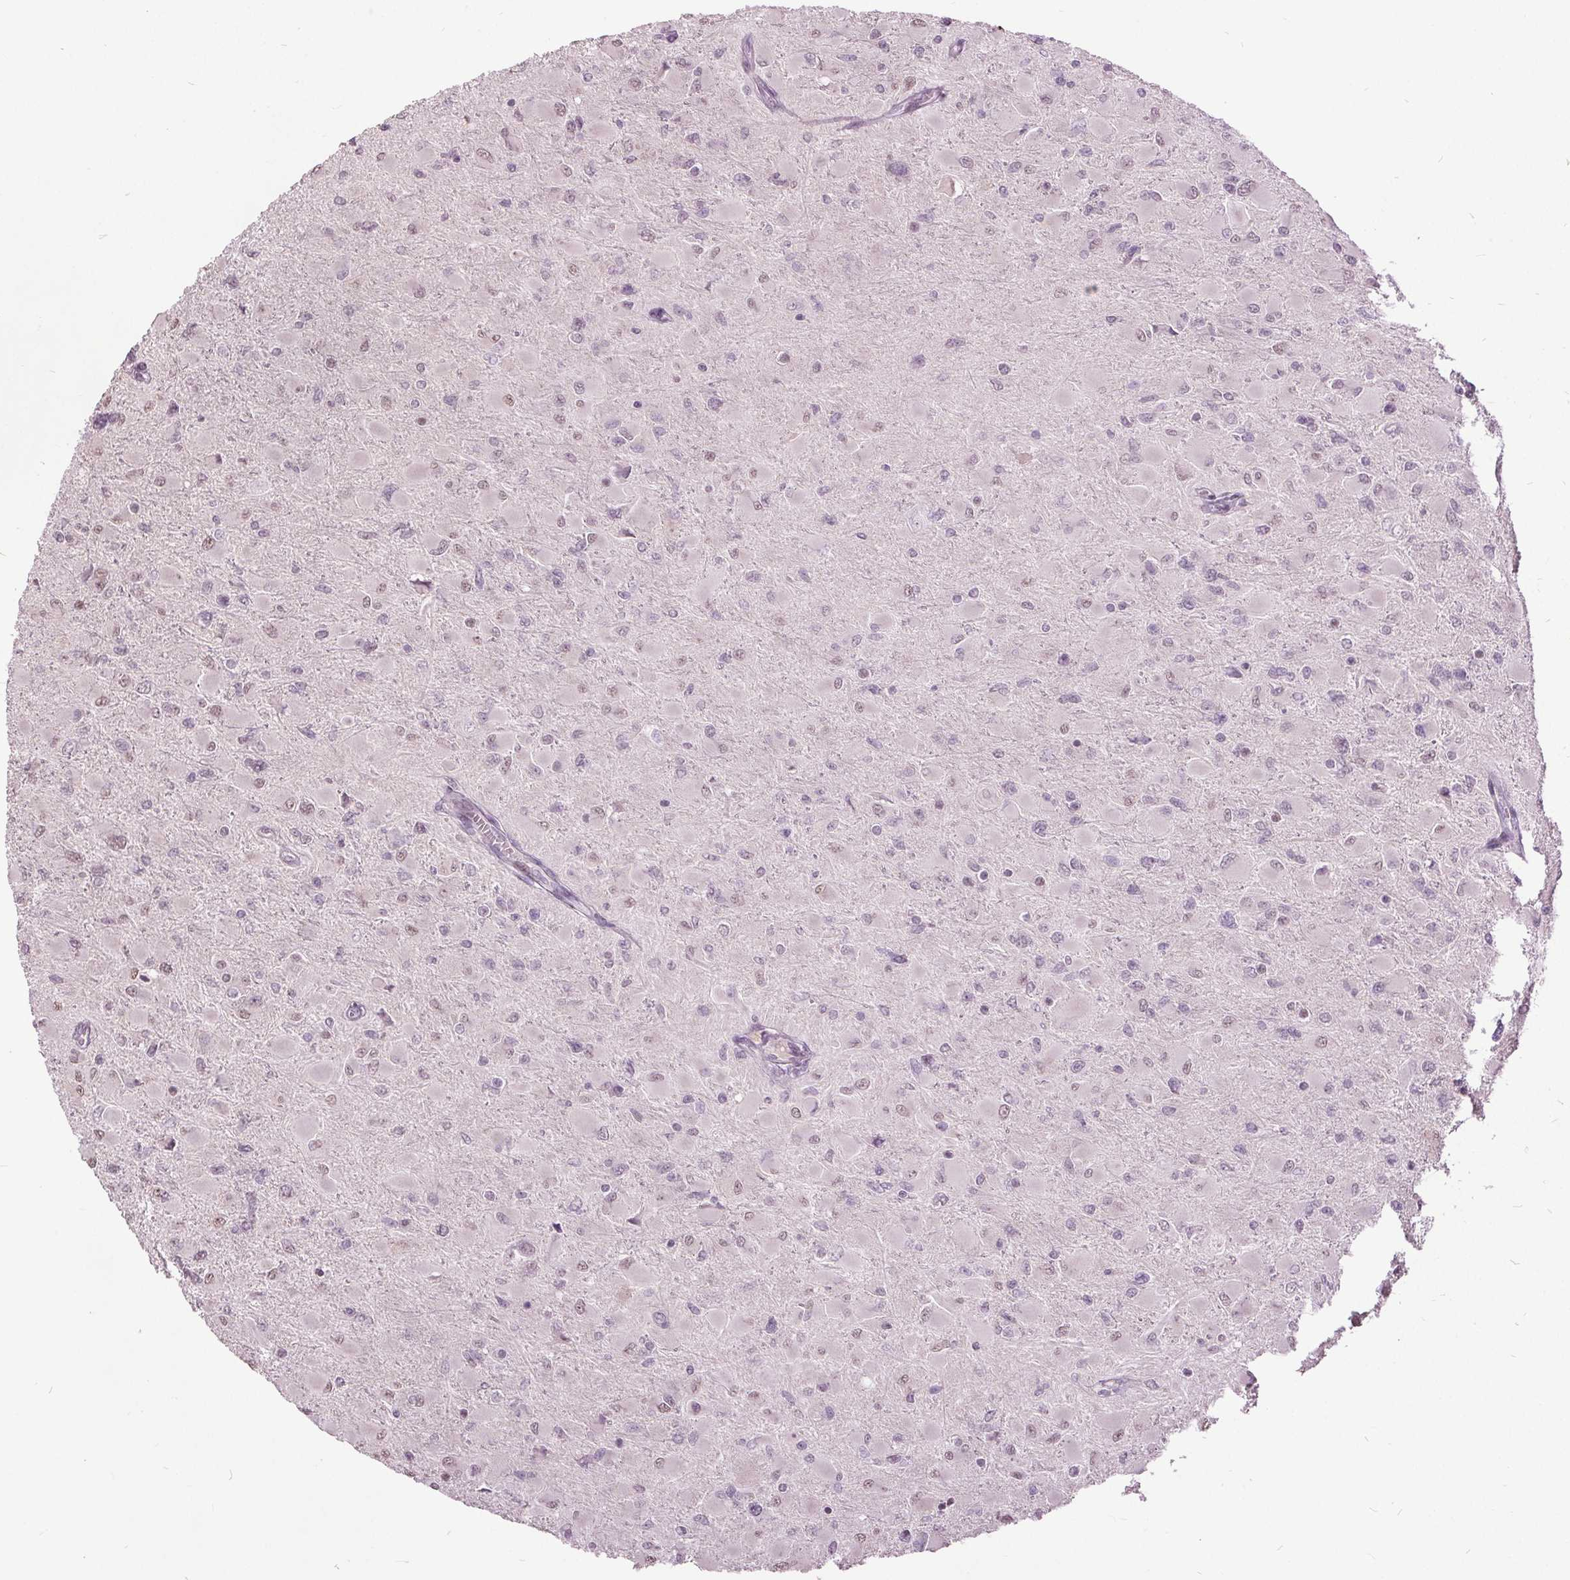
{"staining": {"intensity": "weak", "quantity": "<25%", "location": "nuclear"}, "tissue": "glioma", "cell_type": "Tumor cells", "image_type": "cancer", "snomed": [{"axis": "morphology", "description": "Glioma, malignant, High grade"}, {"axis": "topography", "description": "Cerebral cortex"}], "caption": "The image reveals no significant positivity in tumor cells of malignant glioma (high-grade).", "gene": "CXCL16", "patient": {"sex": "female", "age": 36}}